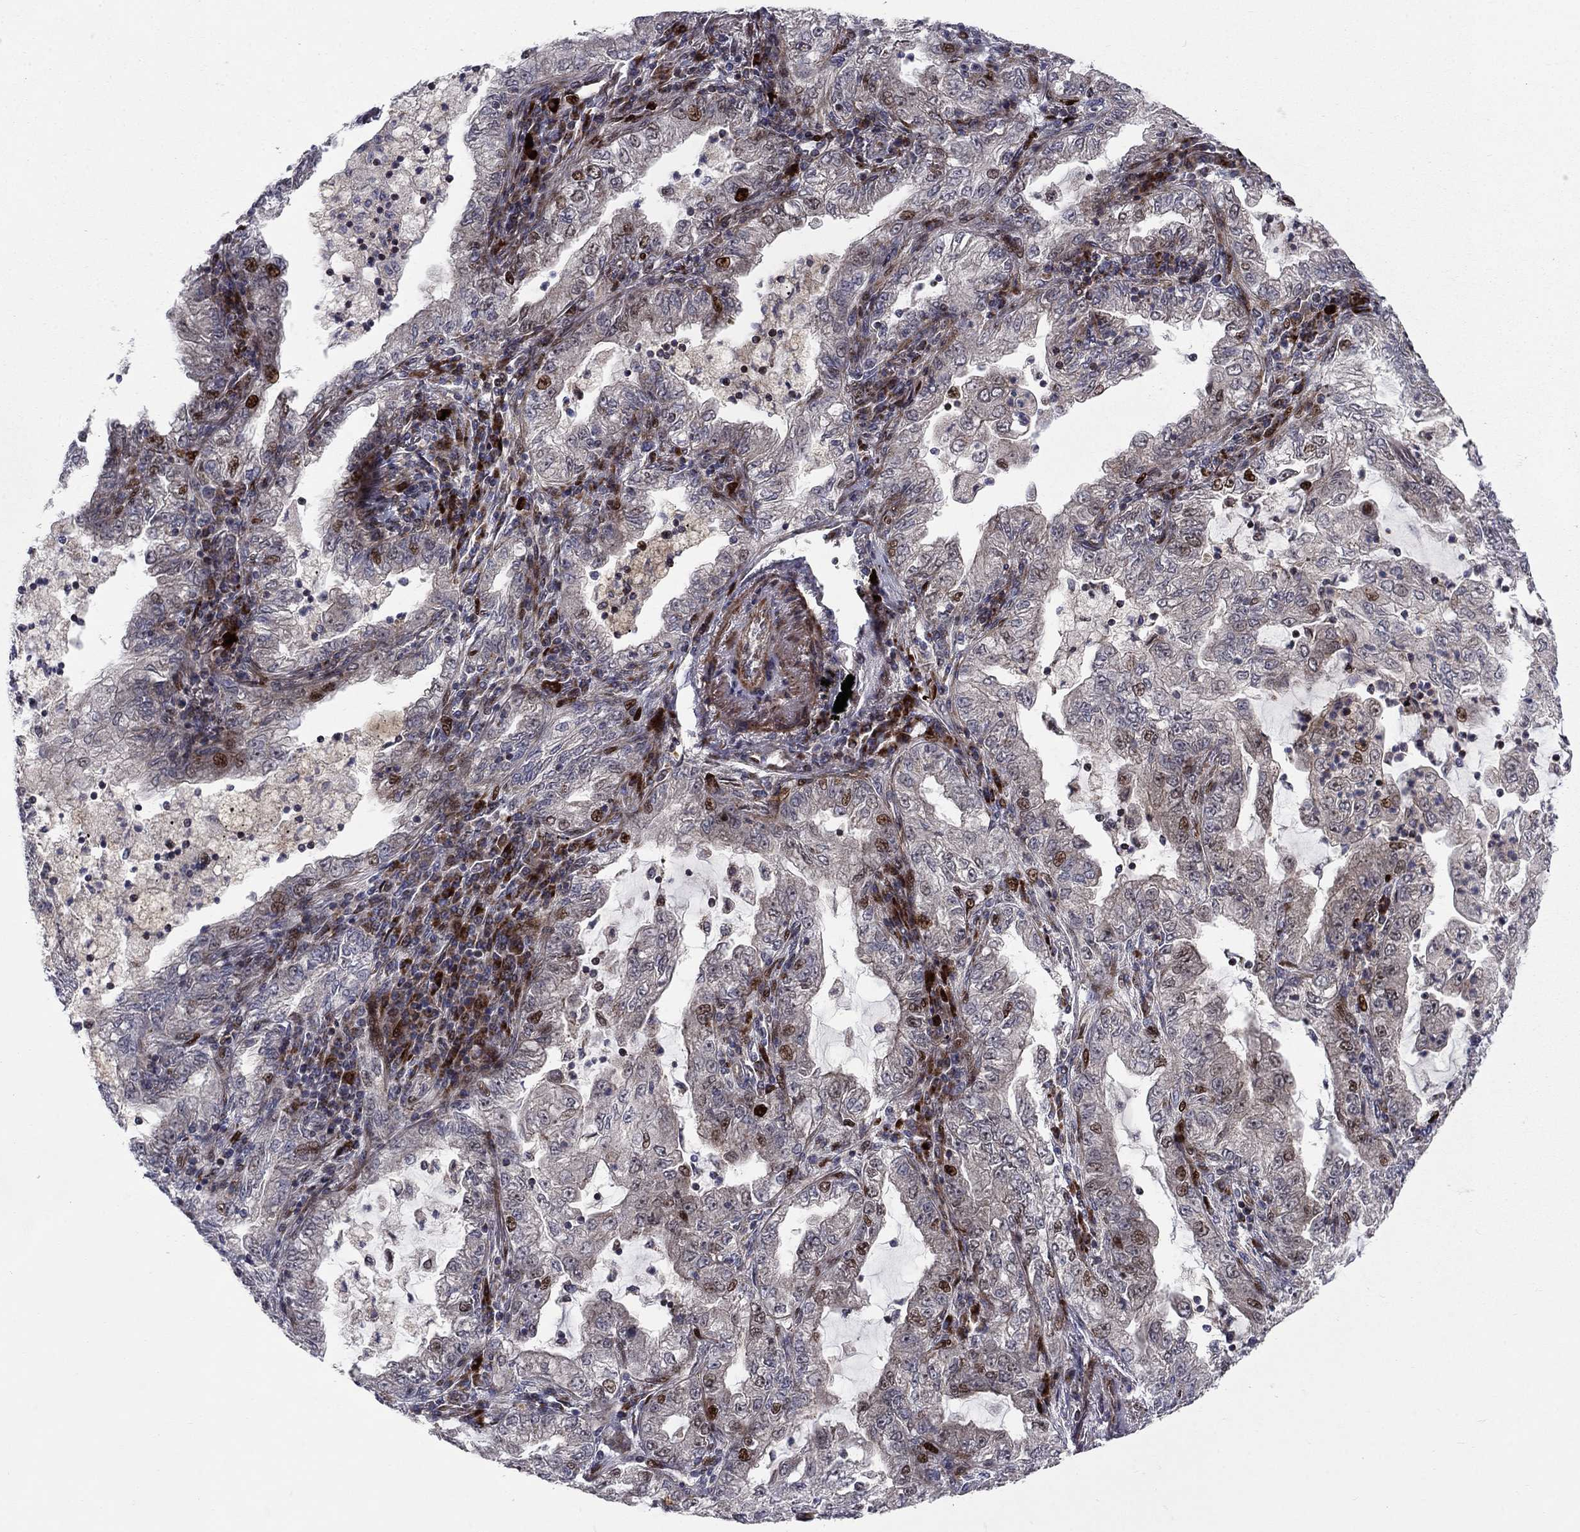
{"staining": {"intensity": "strong", "quantity": "<25%", "location": "nuclear"}, "tissue": "lung cancer", "cell_type": "Tumor cells", "image_type": "cancer", "snomed": [{"axis": "morphology", "description": "Adenocarcinoma, NOS"}, {"axis": "topography", "description": "Lung"}], "caption": "Immunohistochemical staining of human lung cancer (adenocarcinoma) shows strong nuclear protein positivity in approximately <25% of tumor cells.", "gene": "MIOS", "patient": {"sex": "female", "age": 73}}